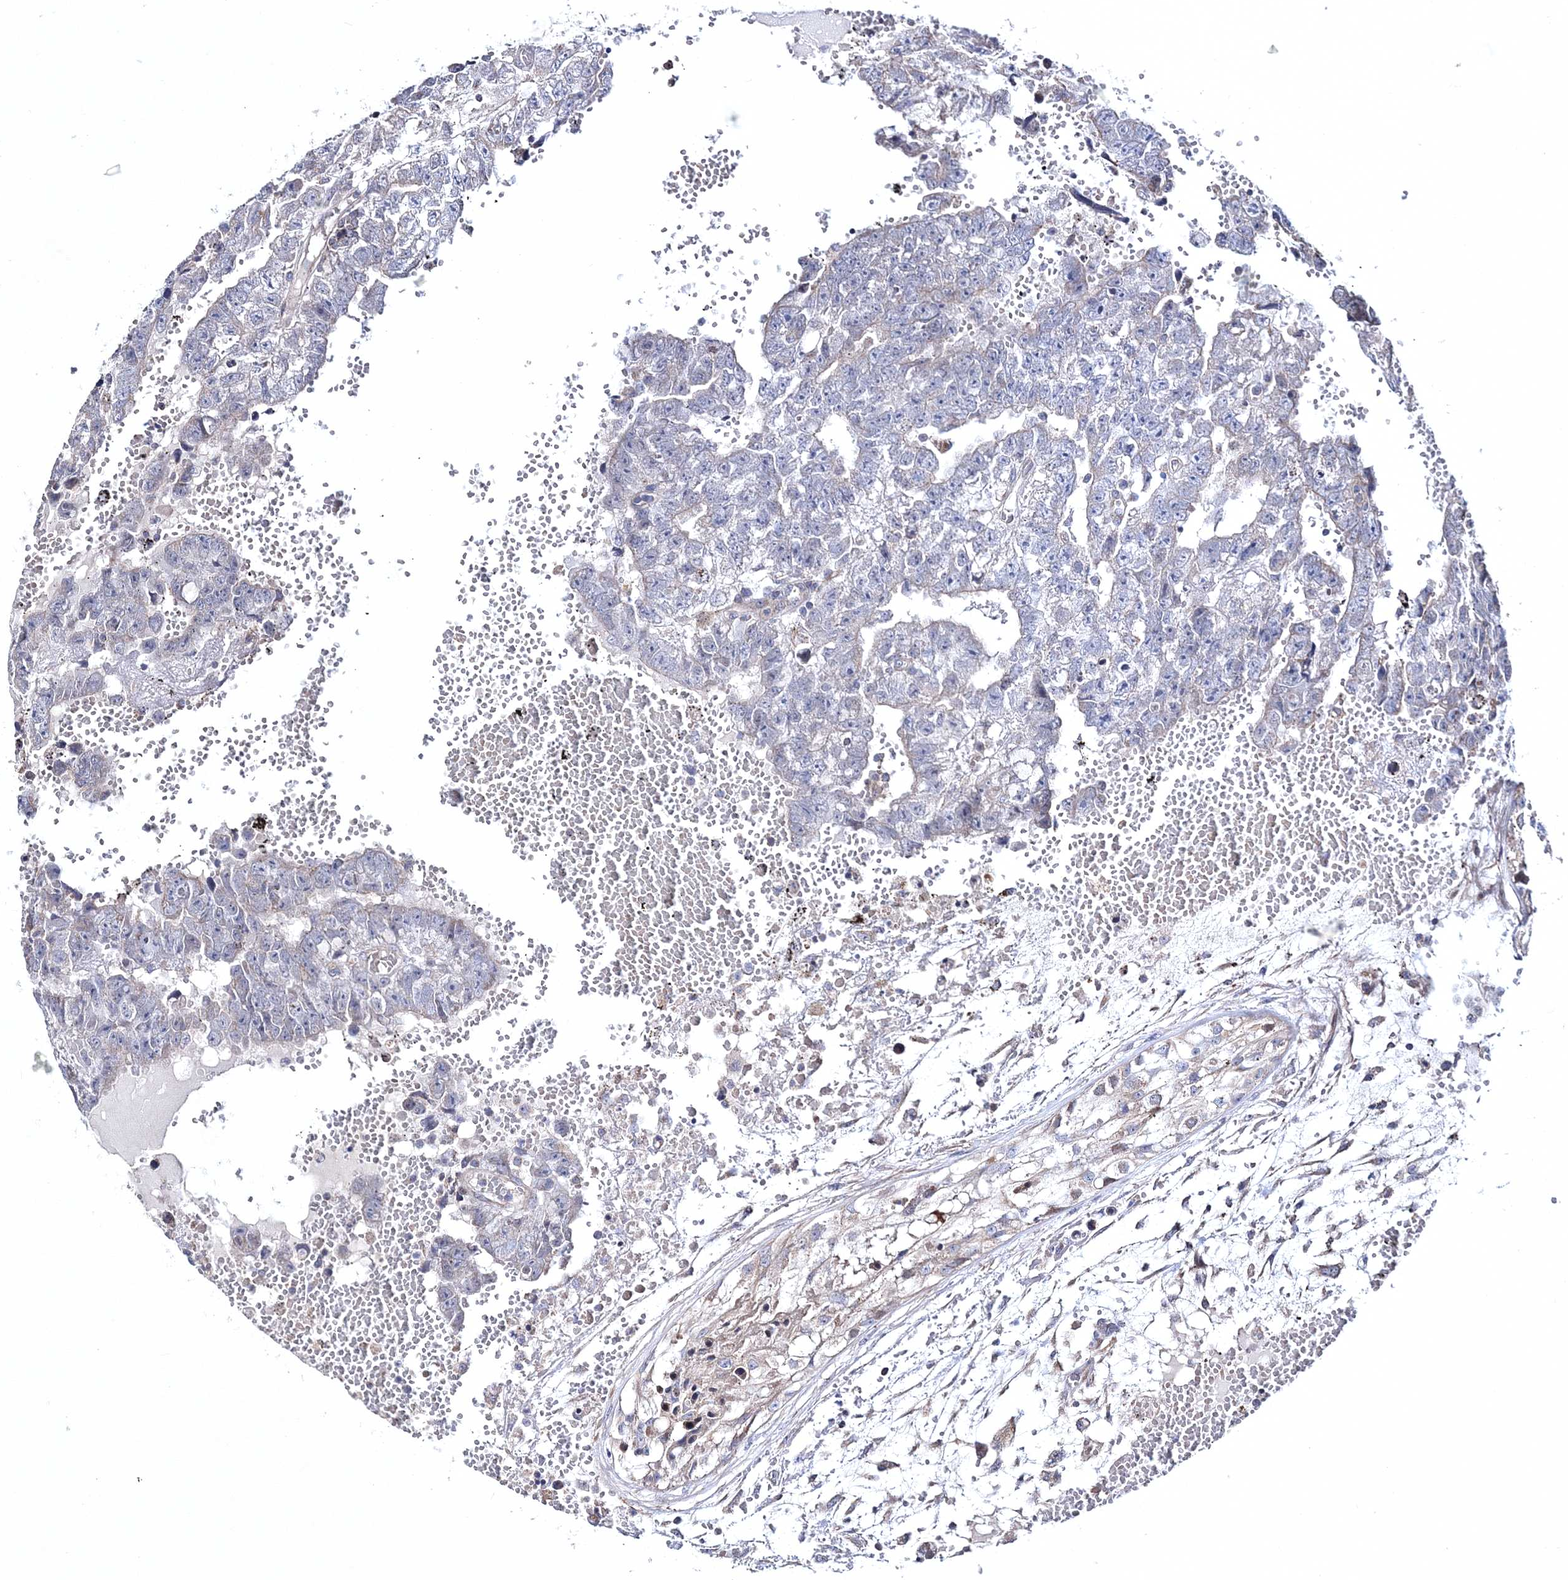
{"staining": {"intensity": "negative", "quantity": "none", "location": "none"}, "tissue": "testis cancer", "cell_type": "Tumor cells", "image_type": "cancer", "snomed": [{"axis": "morphology", "description": "Carcinoma, Embryonal, NOS"}, {"axis": "topography", "description": "Testis"}], "caption": "Immunohistochemistry (IHC) of human embryonal carcinoma (testis) shows no staining in tumor cells.", "gene": "PPP2R2B", "patient": {"sex": "male", "age": 25}}